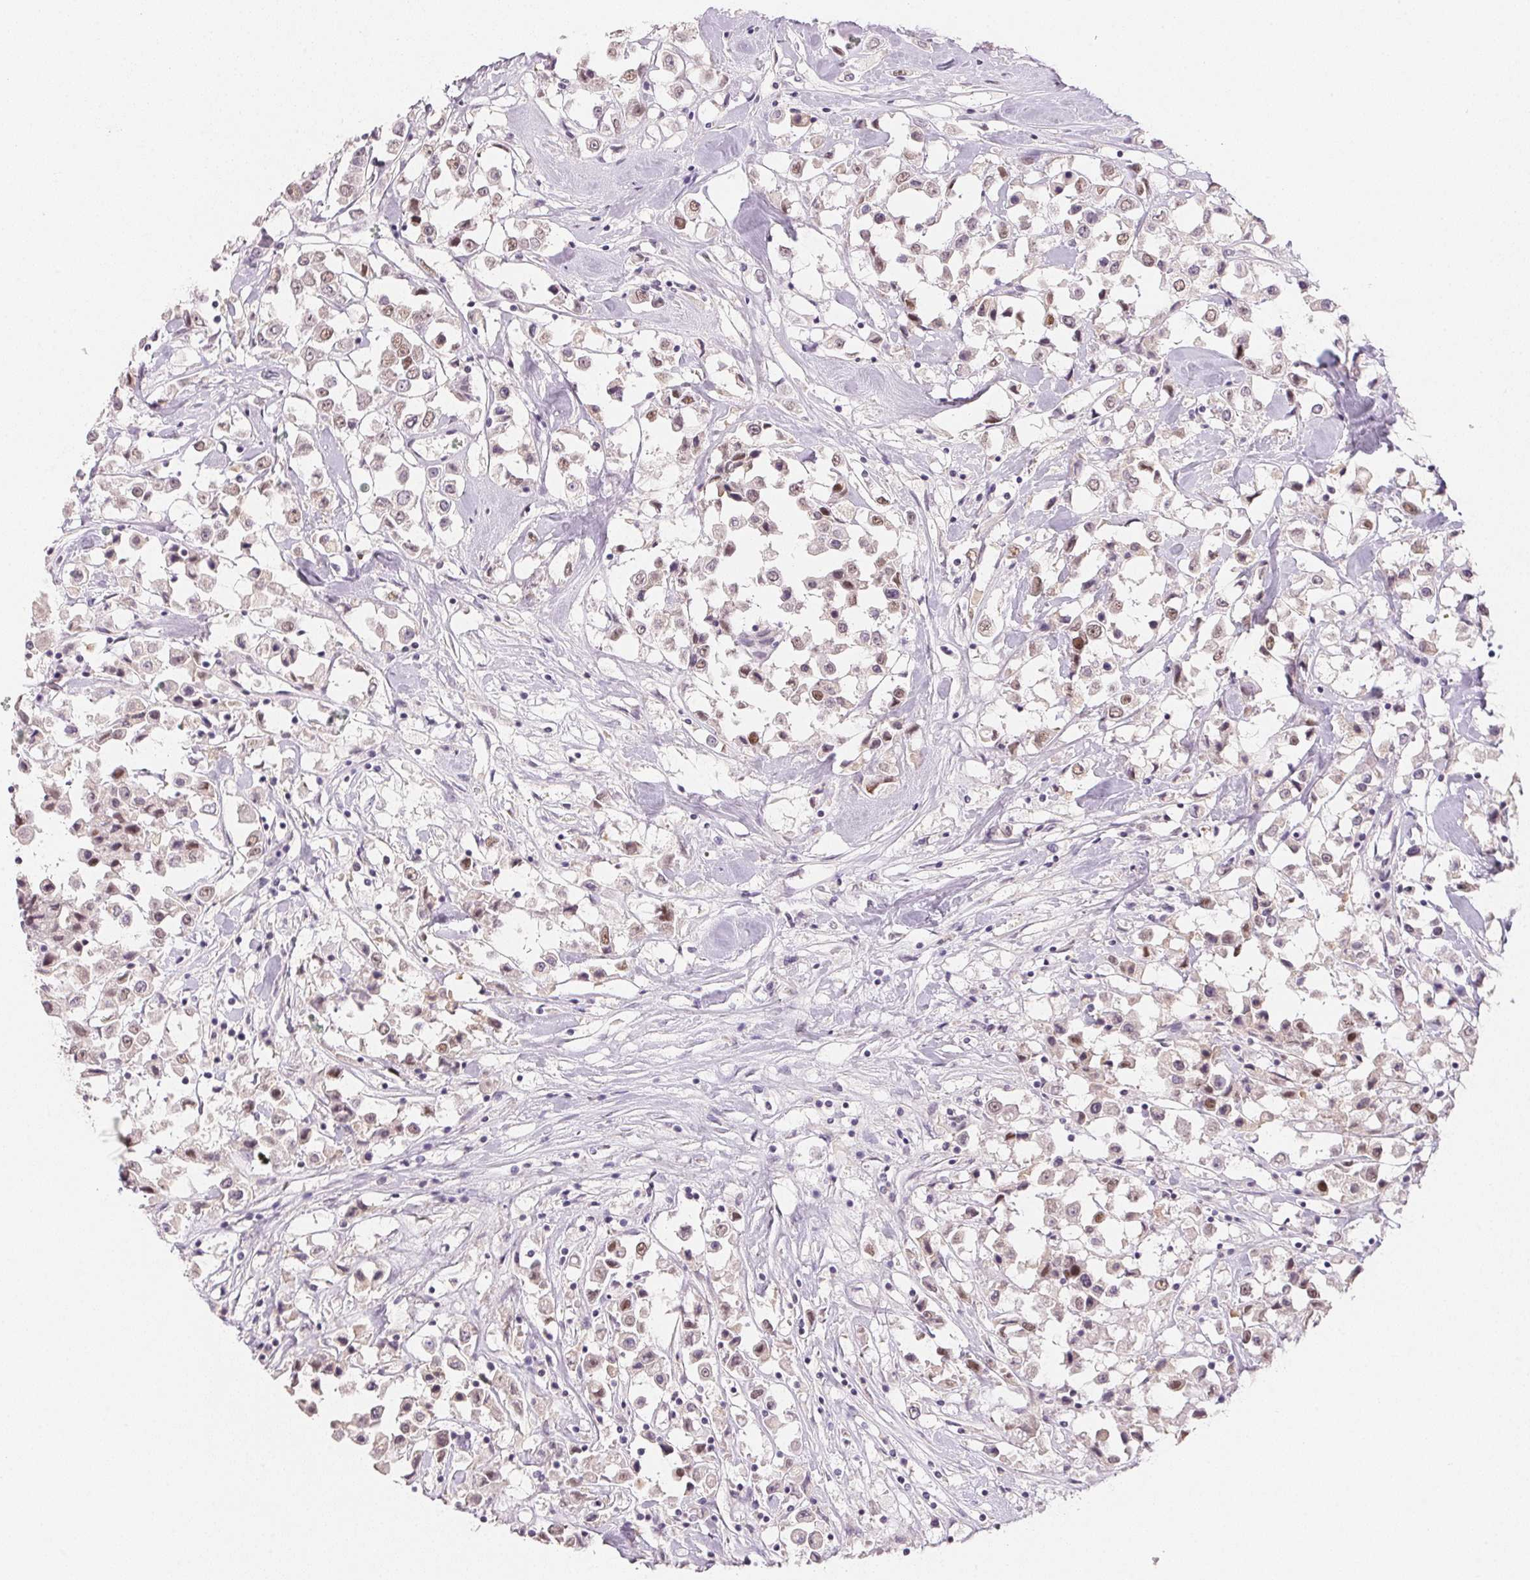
{"staining": {"intensity": "weak", "quantity": "<25%", "location": "nuclear"}, "tissue": "breast cancer", "cell_type": "Tumor cells", "image_type": "cancer", "snomed": [{"axis": "morphology", "description": "Duct carcinoma"}, {"axis": "topography", "description": "Breast"}], "caption": "DAB immunohistochemical staining of infiltrating ductal carcinoma (breast) displays no significant staining in tumor cells.", "gene": "POLR3G", "patient": {"sex": "female", "age": 61}}